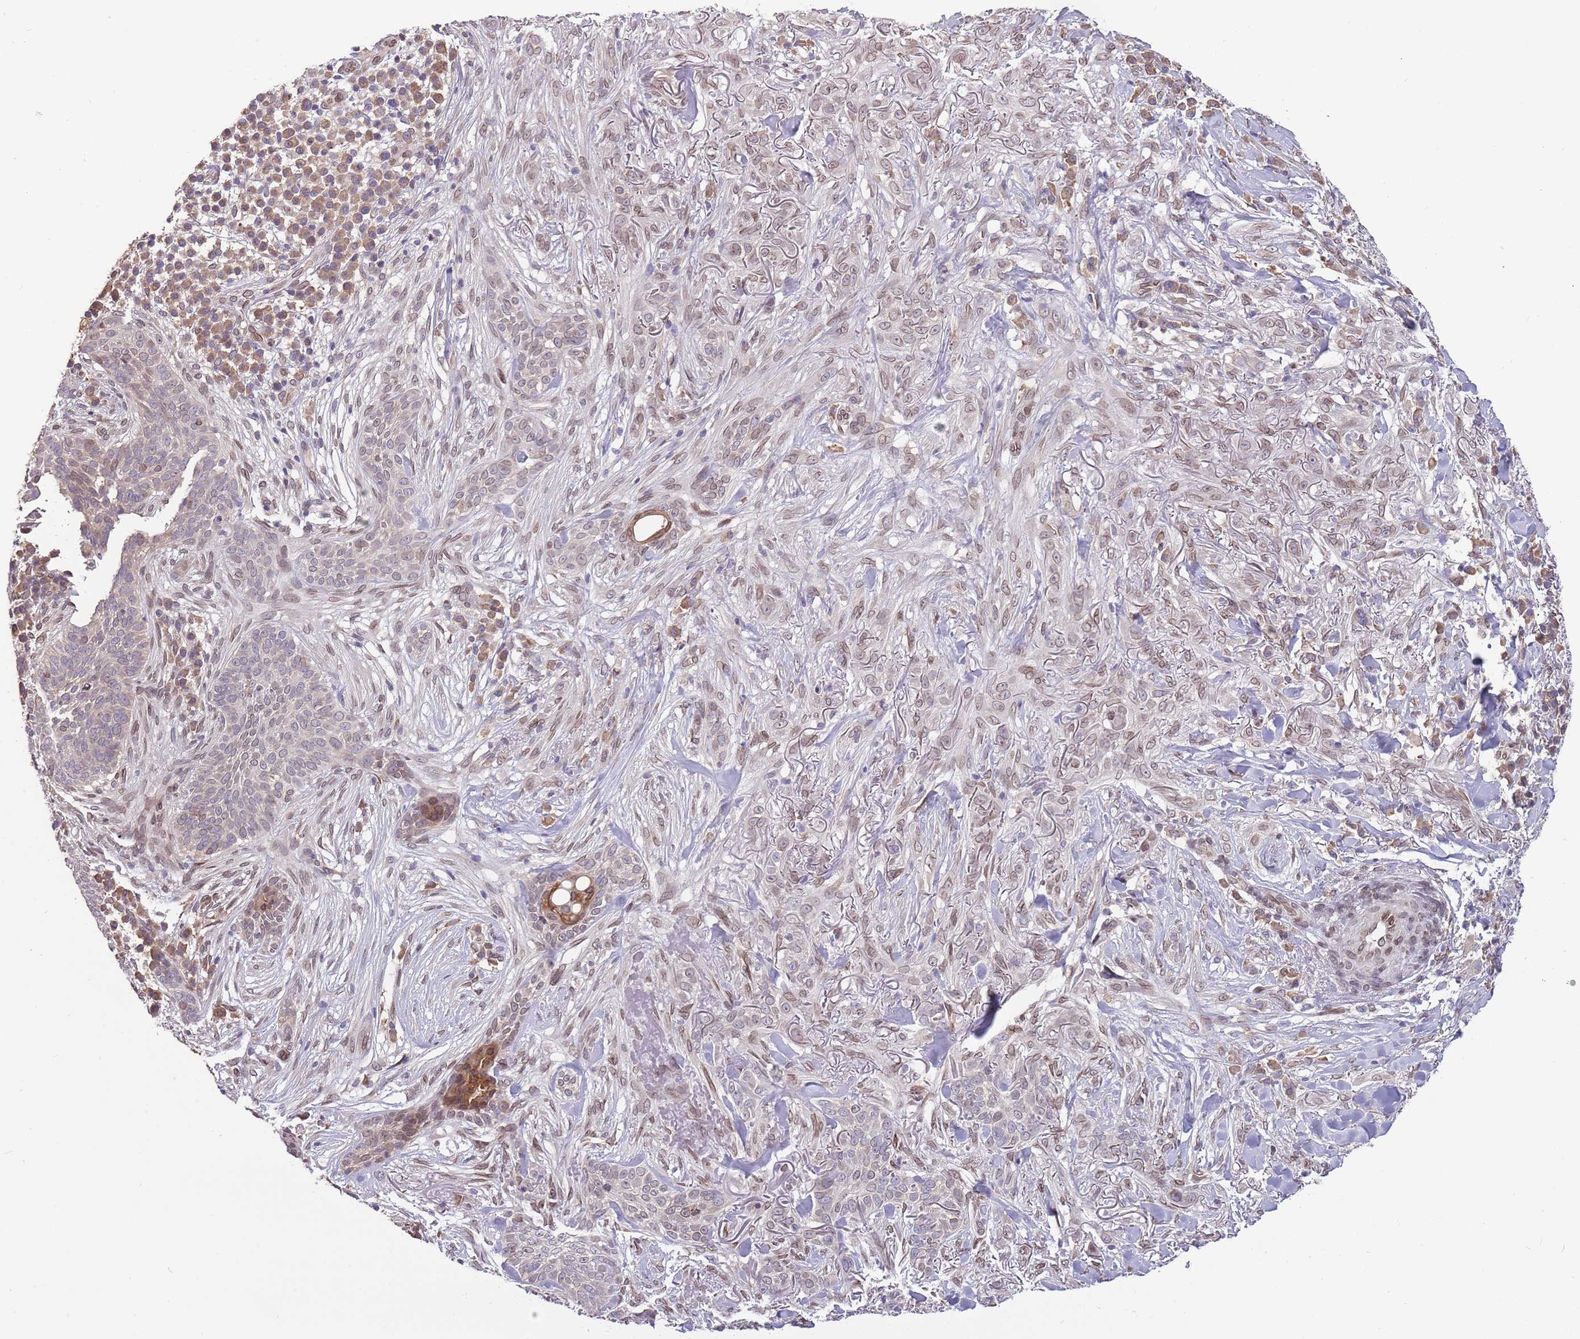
{"staining": {"intensity": "weak", "quantity": "25%-75%", "location": "nuclear"}, "tissue": "skin cancer", "cell_type": "Tumor cells", "image_type": "cancer", "snomed": [{"axis": "morphology", "description": "Basal cell carcinoma"}, {"axis": "topography", "description": "Skin"}], "caption": "Weak nuclear expression for a protein is appreciated in about 25%-75% of tumor cells of skin basal cell carcinoma using IHC.", "gene": "ZNF665", "patient": {"sex": "male", "age": 72}}